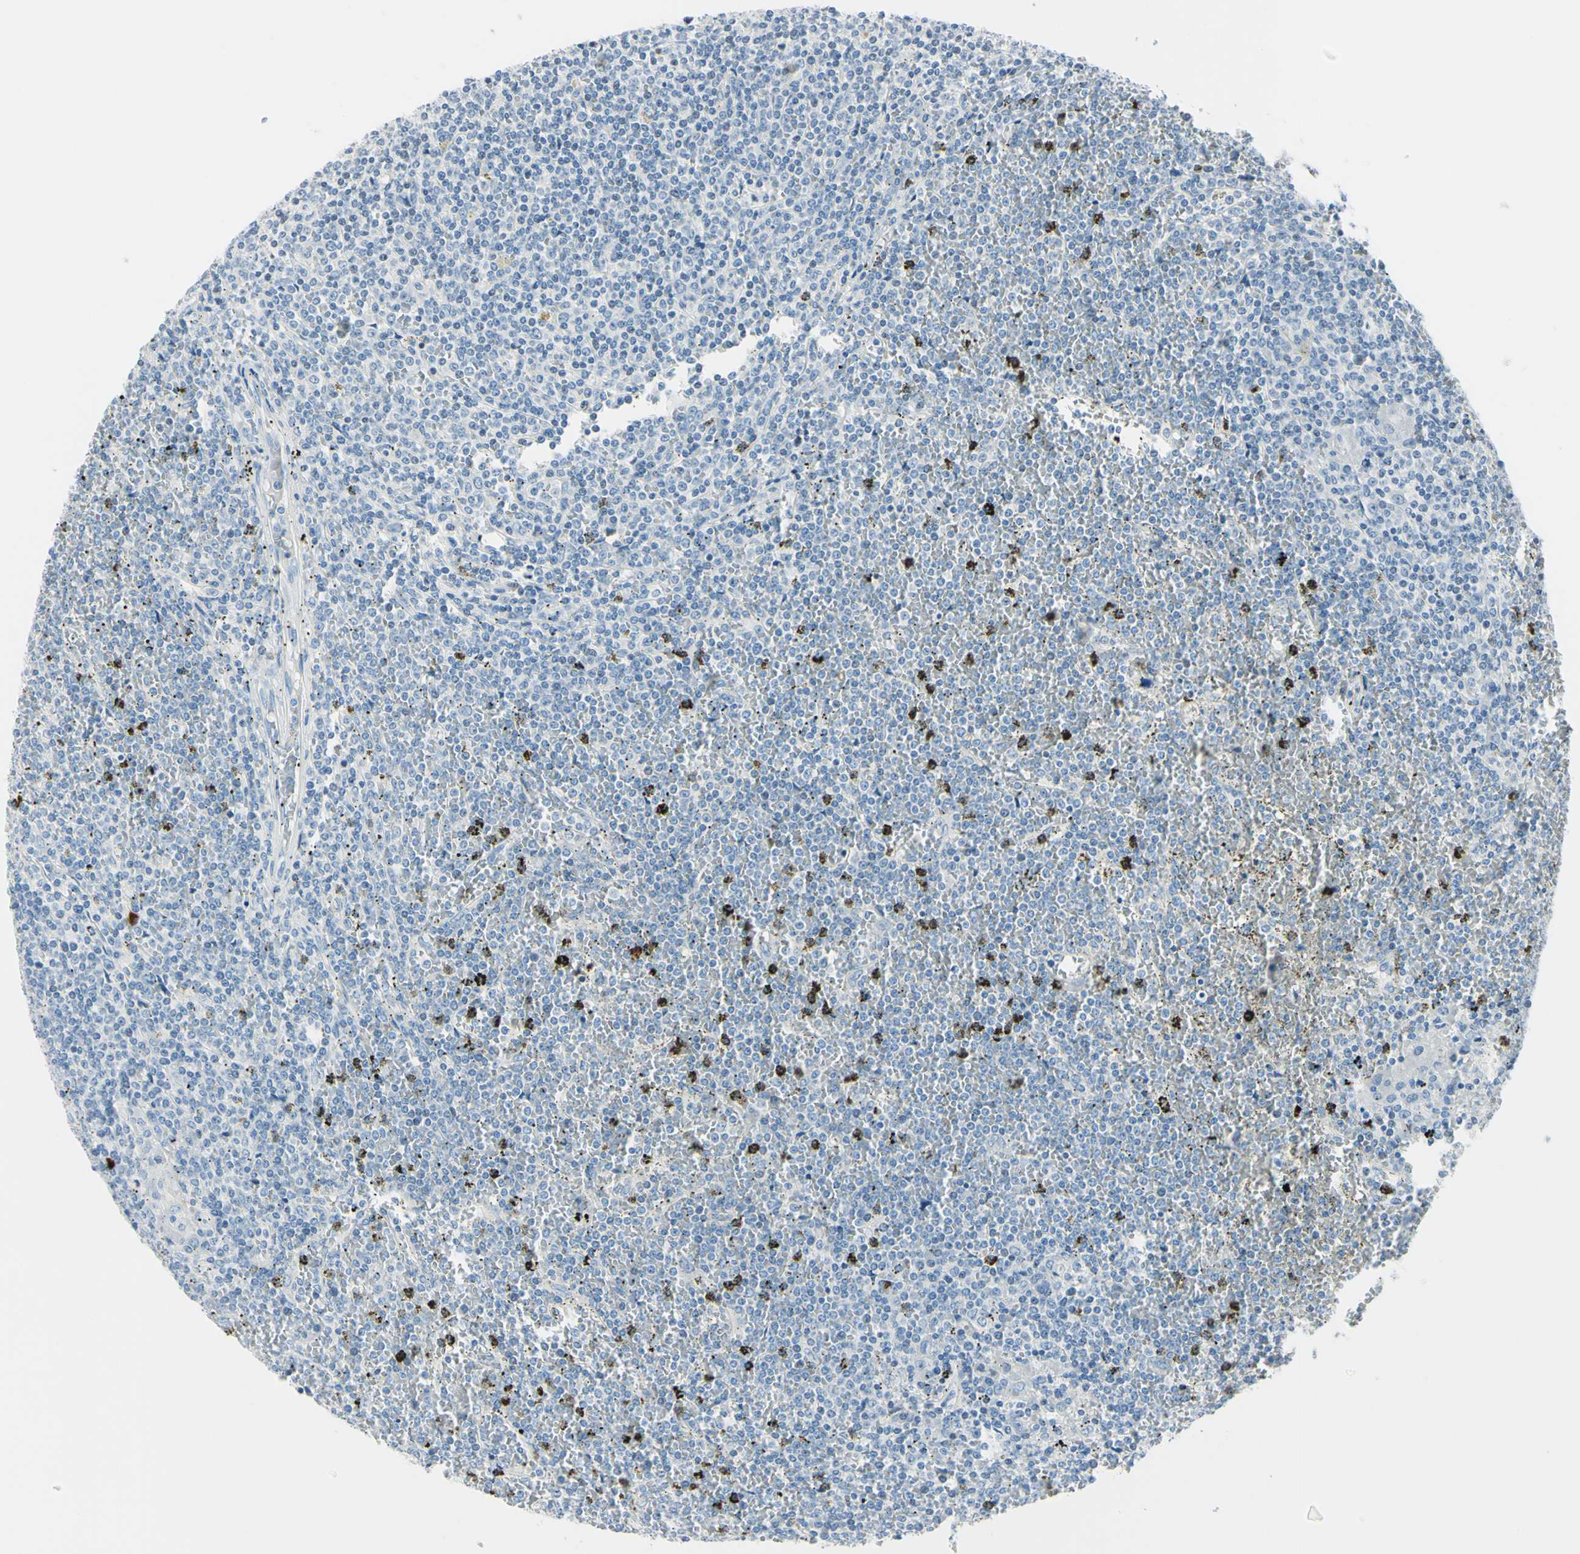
{"staining": {"intensity": "negative", "quantity": "none", "location": "none"}, "tissue": "lymphoma", "cell_type": "Tumor cells", "image_type": "cancer", "snomed": [{"axis": "morphology", "description": "Malignant lymphoma, non-Hodgkin's type, Low grade"}, {"axis": "topography", "description": "Spleen"}], "caption": "DAB (3,3'-diaminobenzidine) immunohistochemical staining of human lymphoma reveals no significant expression in tumor cells.", "gene": "DLG4", "patient": {"sex": "female", "age": 19}}